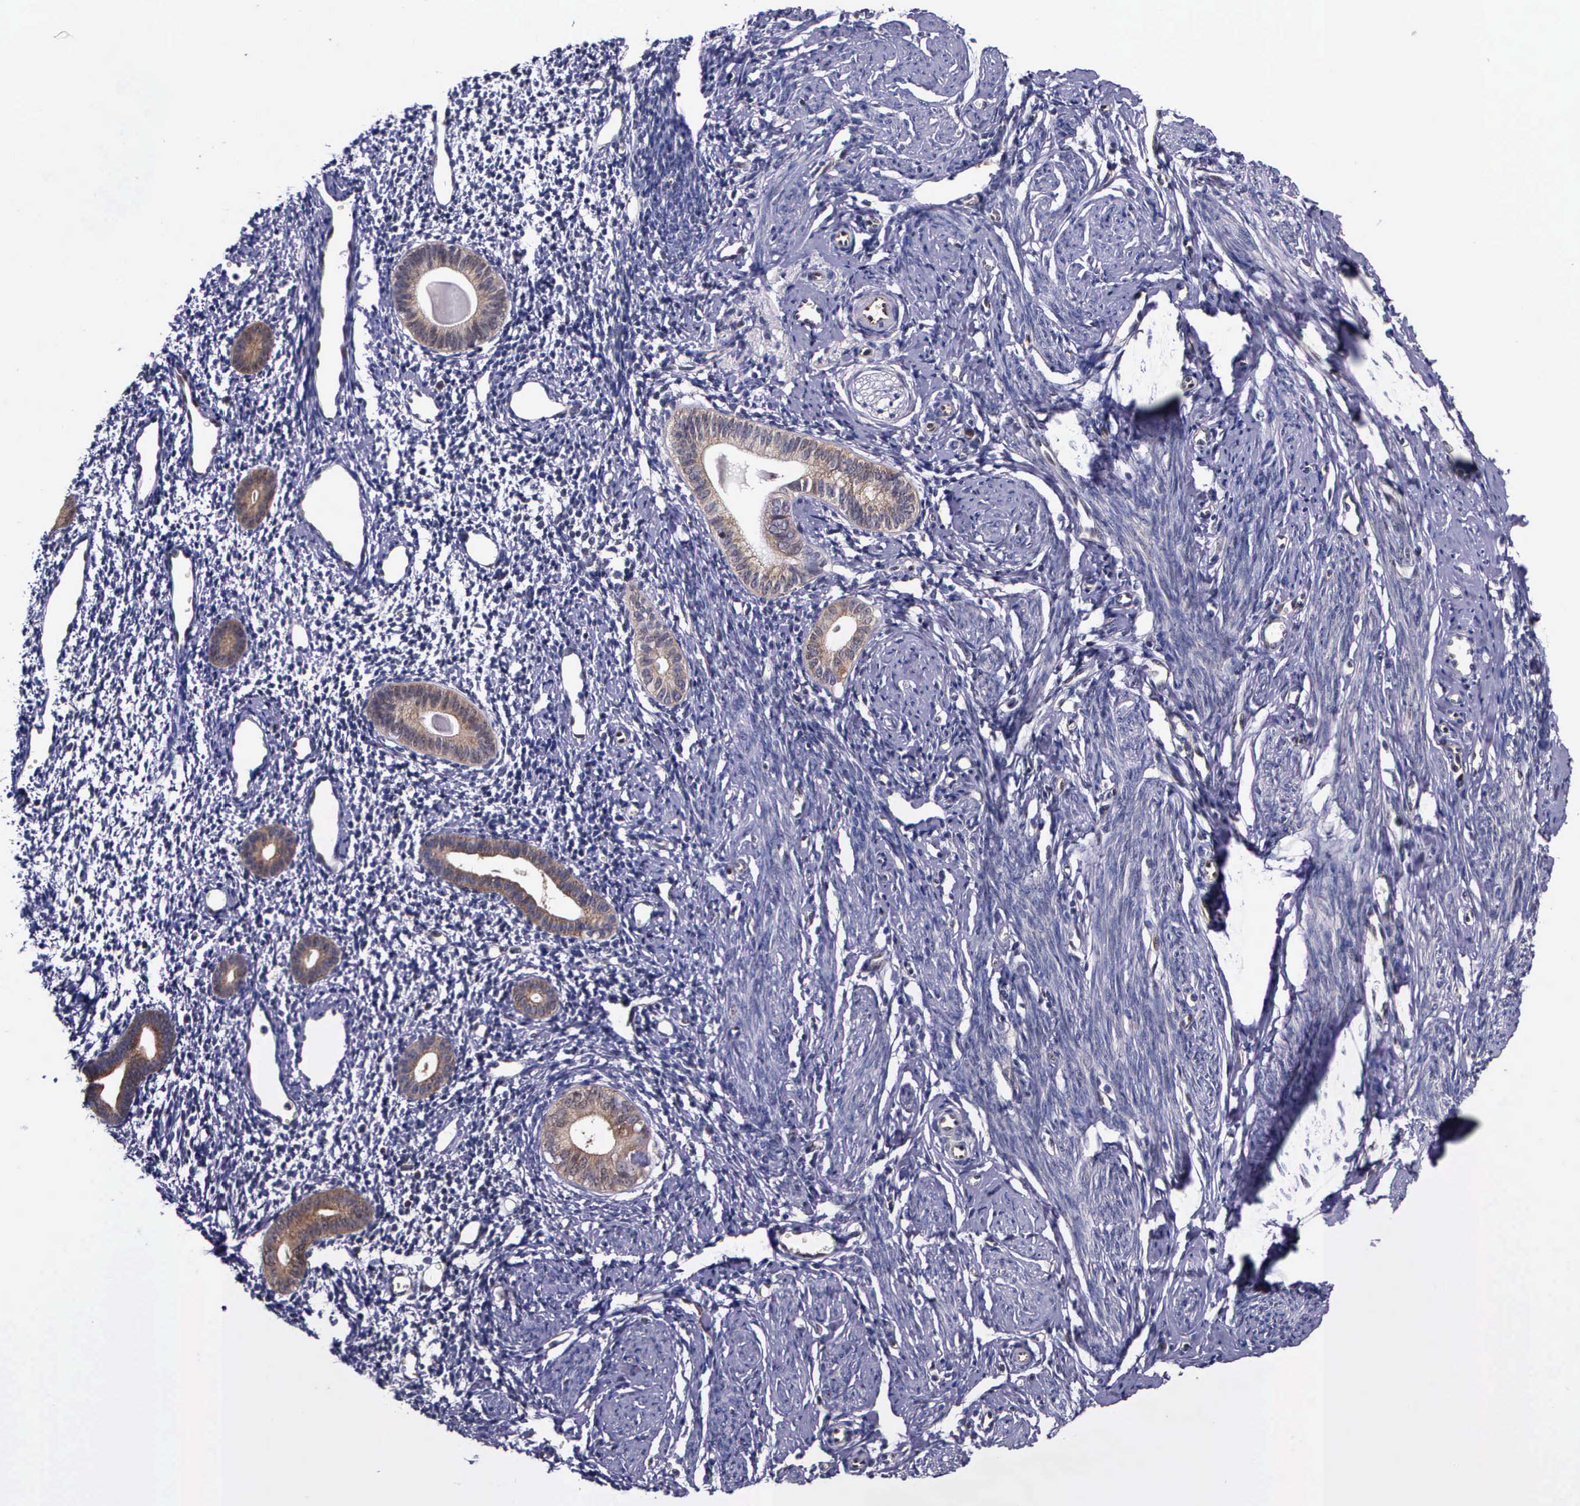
{"staining": {"intensity": "negative", "quantity": "none", "location": "none"}, "tissue": "endometrium", "cell_type": "Cells in endometrial stroma", "image_type": "normal", "snomed": [{"axis": "morphology", "description": "Normal tissue, NOS"}, {"axis": "morphology", "description": "Neoplasm, benign, NOS"}, {"axis": "topography", "description": "Uterus"}], "caption": "IHC of normal endometrium shows no expression in cells in endometrial stroma.", "gene": "GMPR2", "patient": {"sex": "female", "age": 55}}